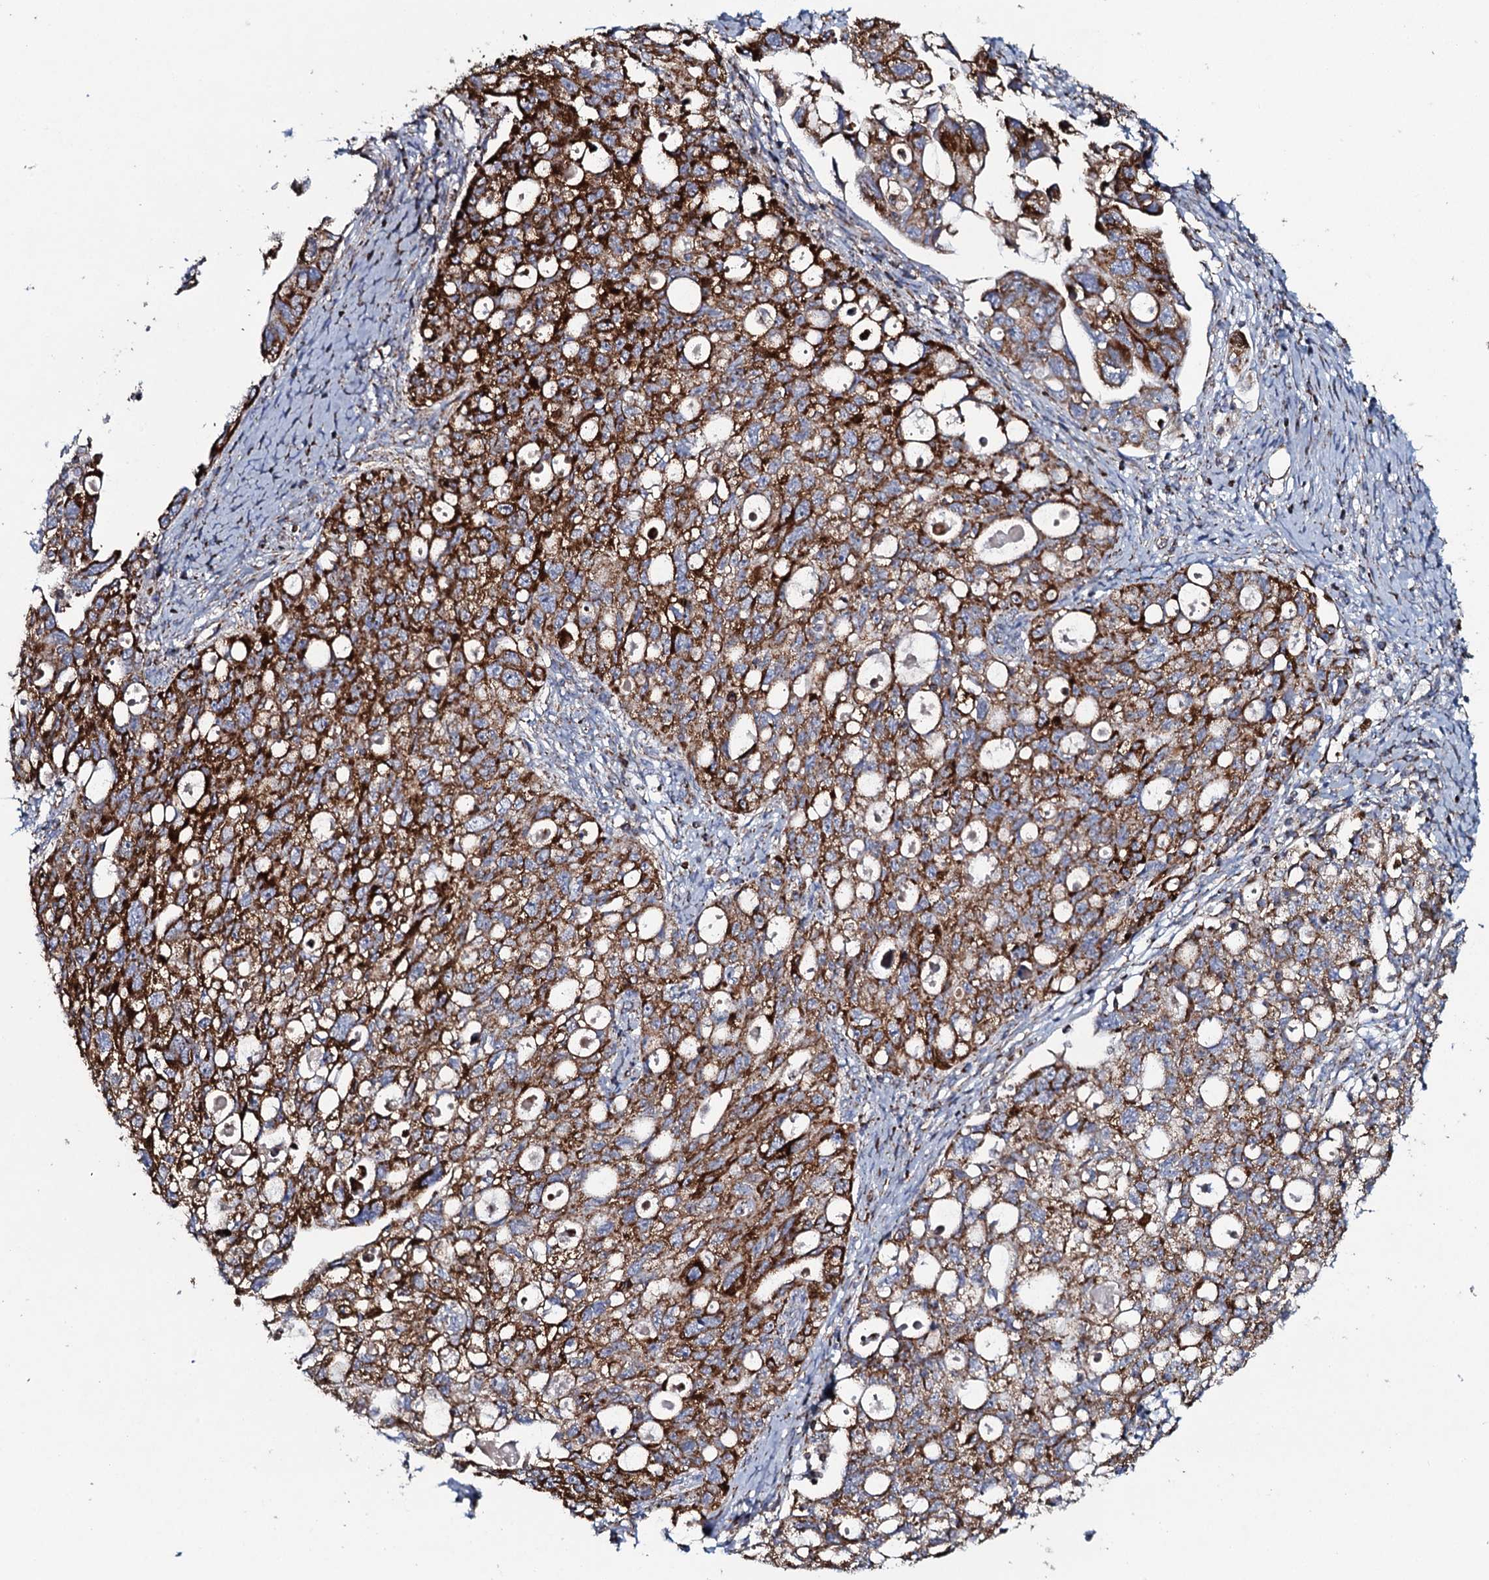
{"staining": {"intensity": "strong", "quantity": ">75%", "location": "cytoplasmic/membranous"}, "tissue": "ovarian cancer", "cell_type": "Tumor cells", "image_type": "cancer", "snomed": [{"axis": "morphology", "description": "Carcinoma, NOS"}, {"axis": "morphology", "description": "Cystadenocarcinoma, serous, NOS"}, {"axis": "topography", "description": "Ovary"}], "caption": "Immunohistochemical staining of human serous cystadenocarcinoma (ovarian) demonstrates strong cytoplasmic/membranous protein staining in approximately >75% of tumor cells. (DAB IHC, brown staining for protein, blue staining for nuclei).", "gene": "EVC2", "patient": {"sex": "female", "age": 69}}